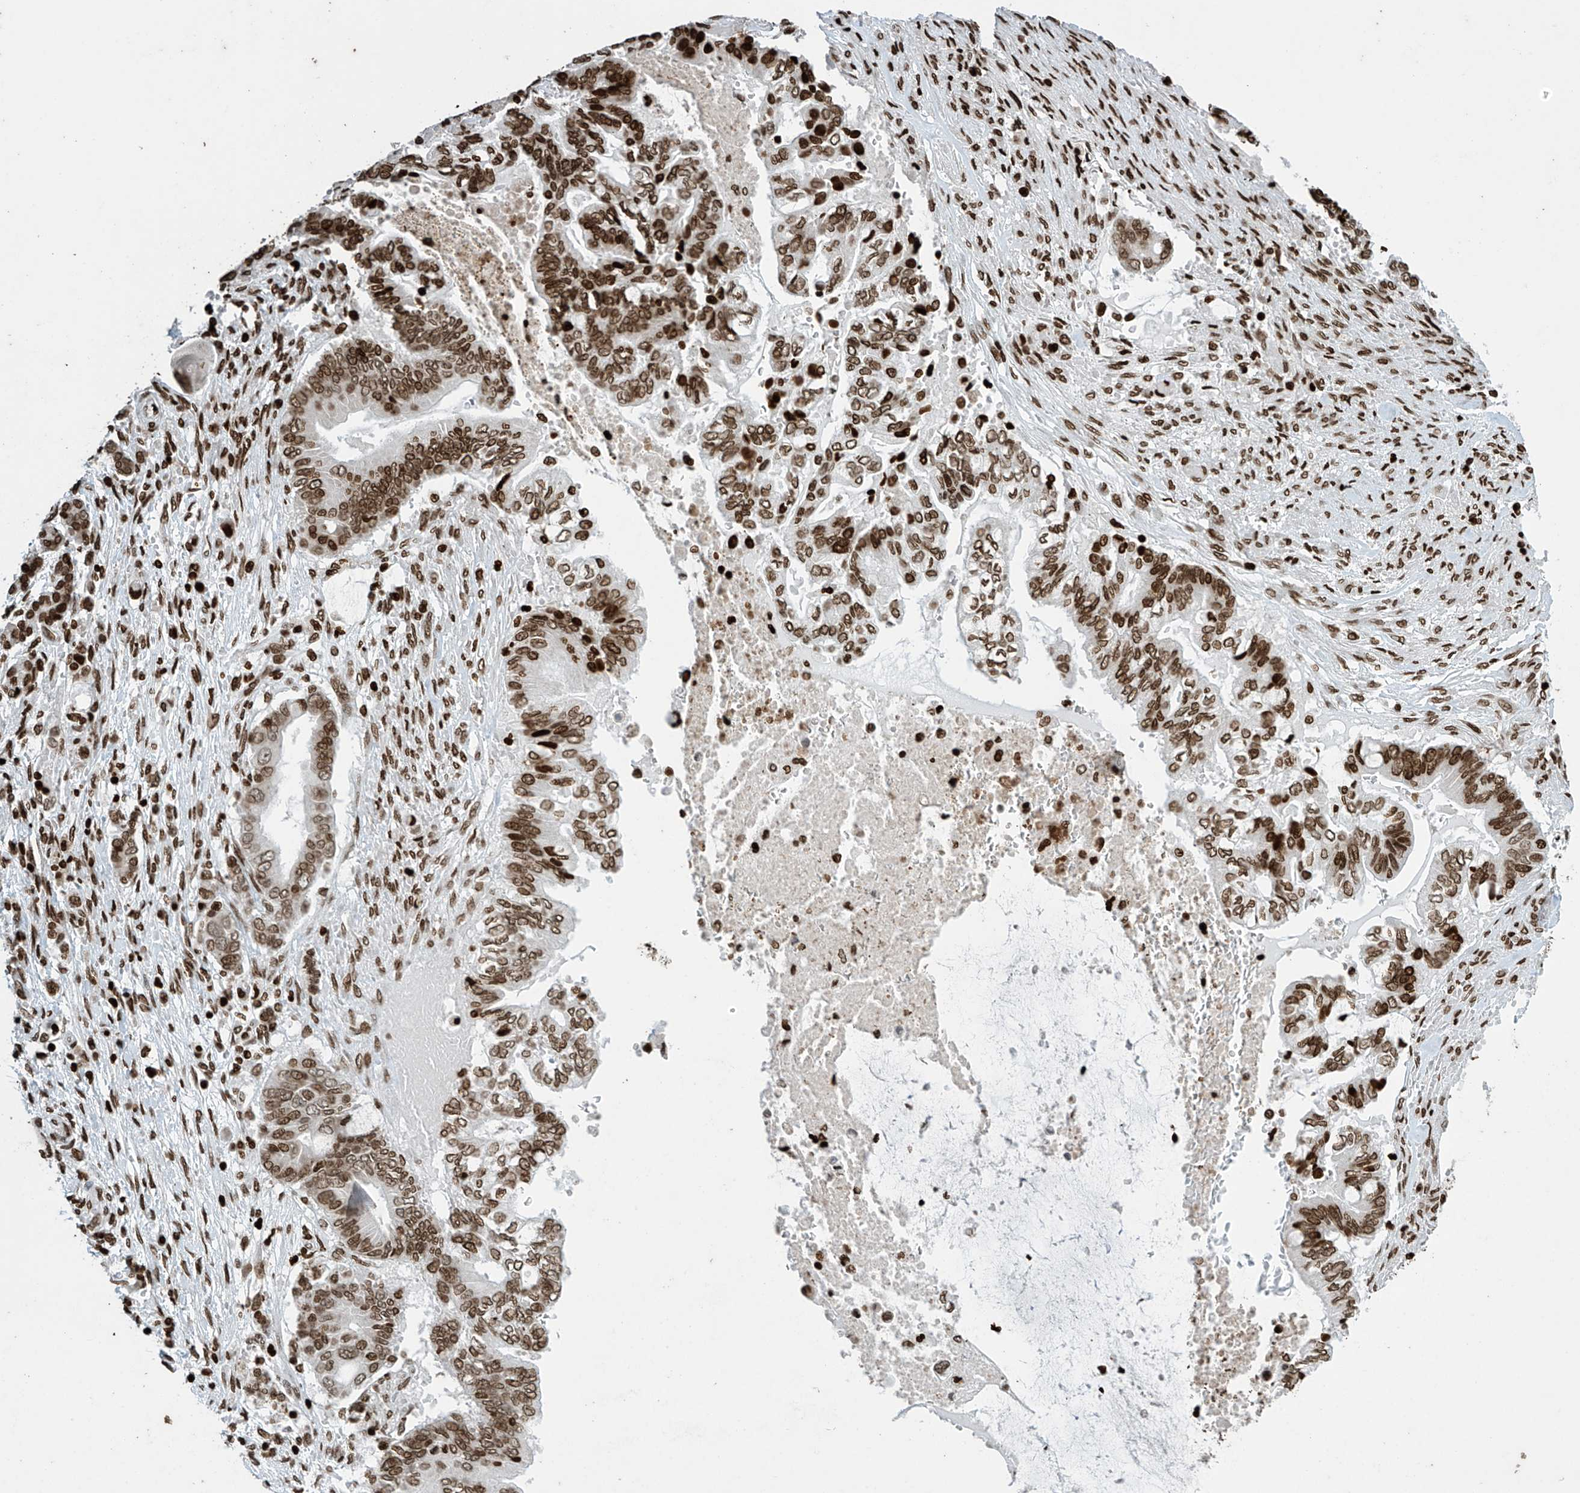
{"staining": {"intensity": "strong", "quantity": ">75%", "location": "nuclear"}, "tissue": "pancreatic cancer", "cell_type": "Tumor cells", "image_type": "cancer", "snomed": [{"axis": "morphology", "description": "Adenocarcinoma, NOS"}, {"axis": "topography", "description": "Pancreas"}], "caption": "Immunohistochemistry (IHC) of human adenocarcinoma (pancreatic) demonstrates high levels of strong nuclear expression in about >75% of tumor cells.", "gene": "H4C16", "patient": {"sex": "male", "age": 68}}